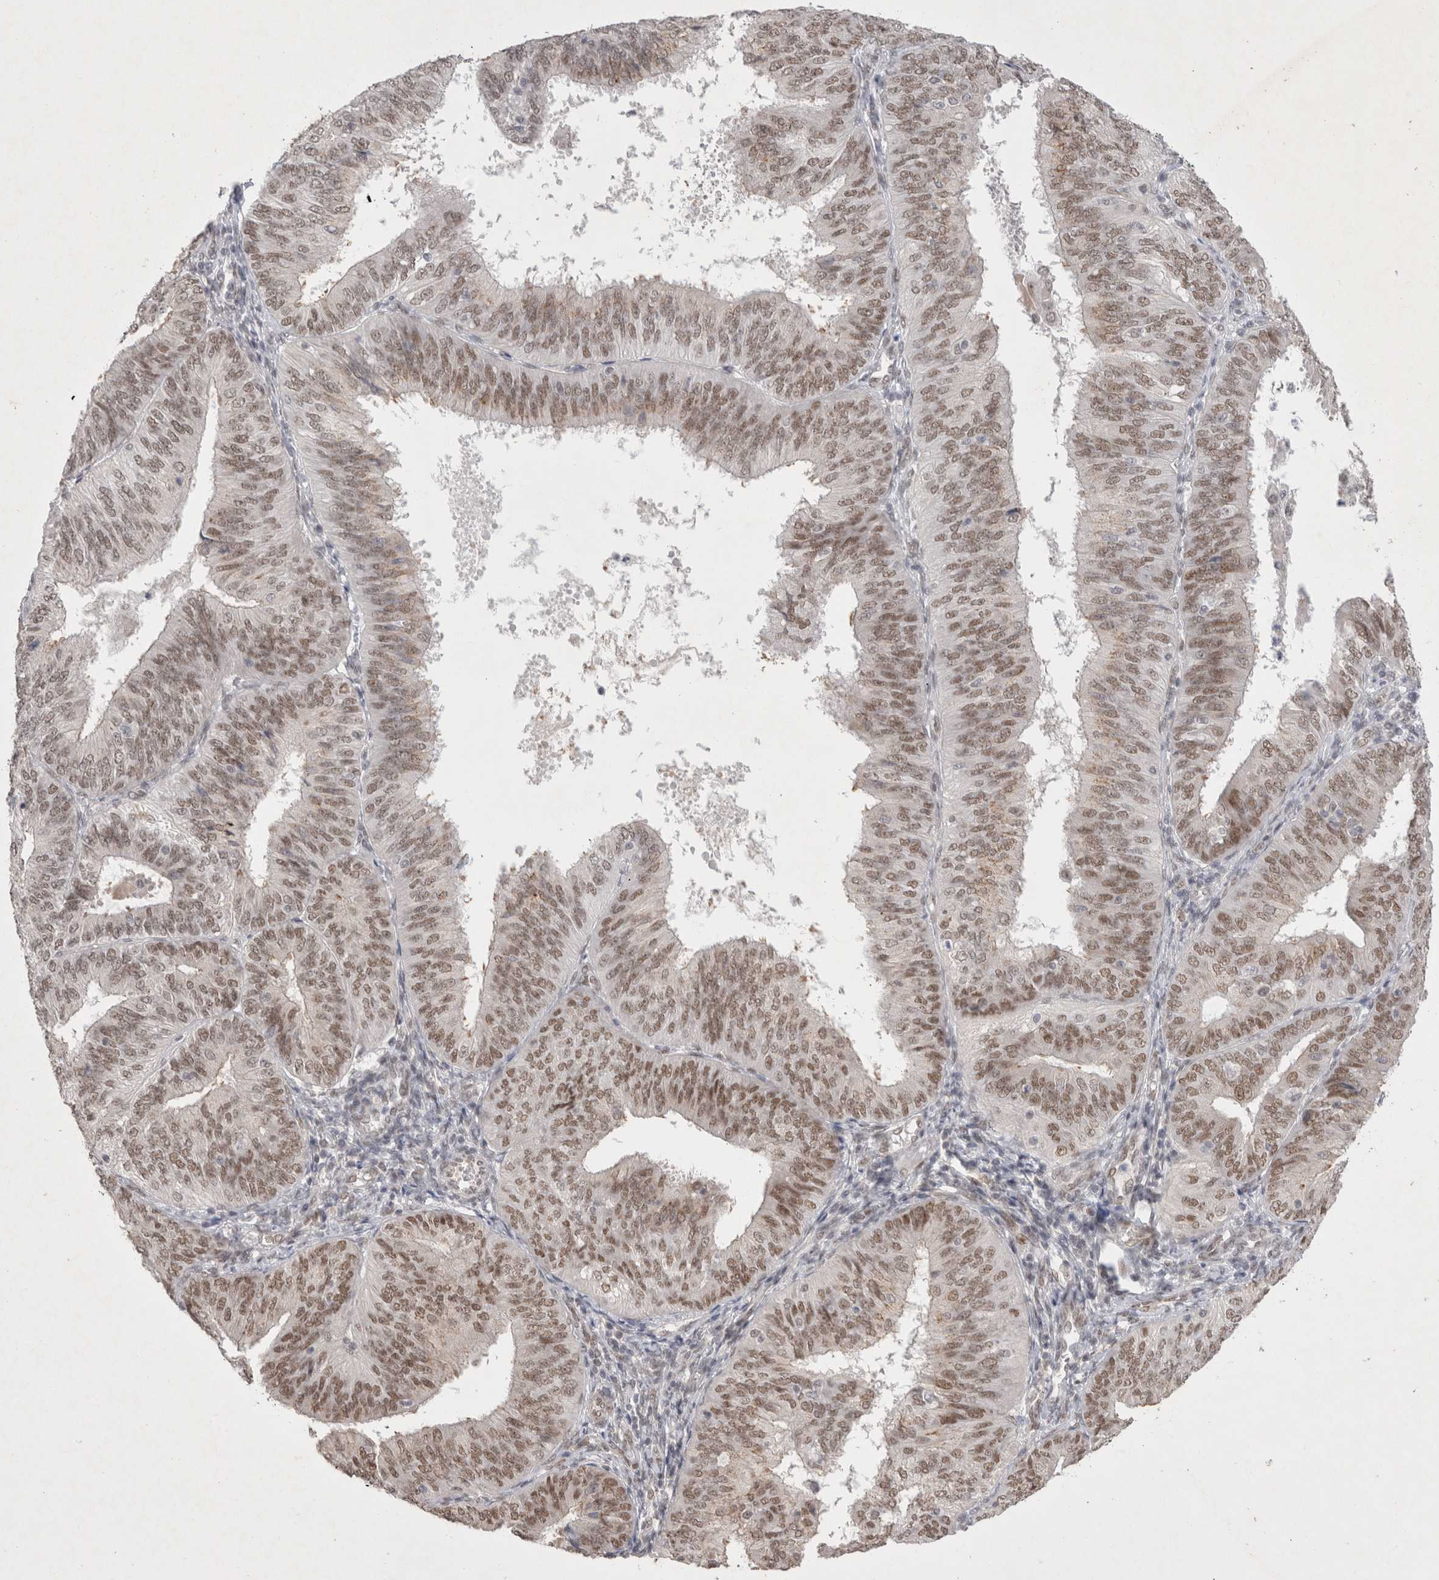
{"staining": {"intensity": "moderate", "quantity": ">75%", "location": "nuclear"}, "tissue": "endometrial cancer", "cell_type": "Tumor cells", "image_type": "cancer", "snomed": [{"axis": "morphology", "description": "Adenocarcinoma, NOS"}, {"axis": "topography", "description": "Endometrium"}], "caption": "The photomicrograph demonstrates immunohistochemical staining of adenocarcinoma (endometrial). There is moderate nuclear expression is seen in about >75% of tumor cells.", "gene": "RECQL4", "patient": {"sex": "female", "age": 58}}